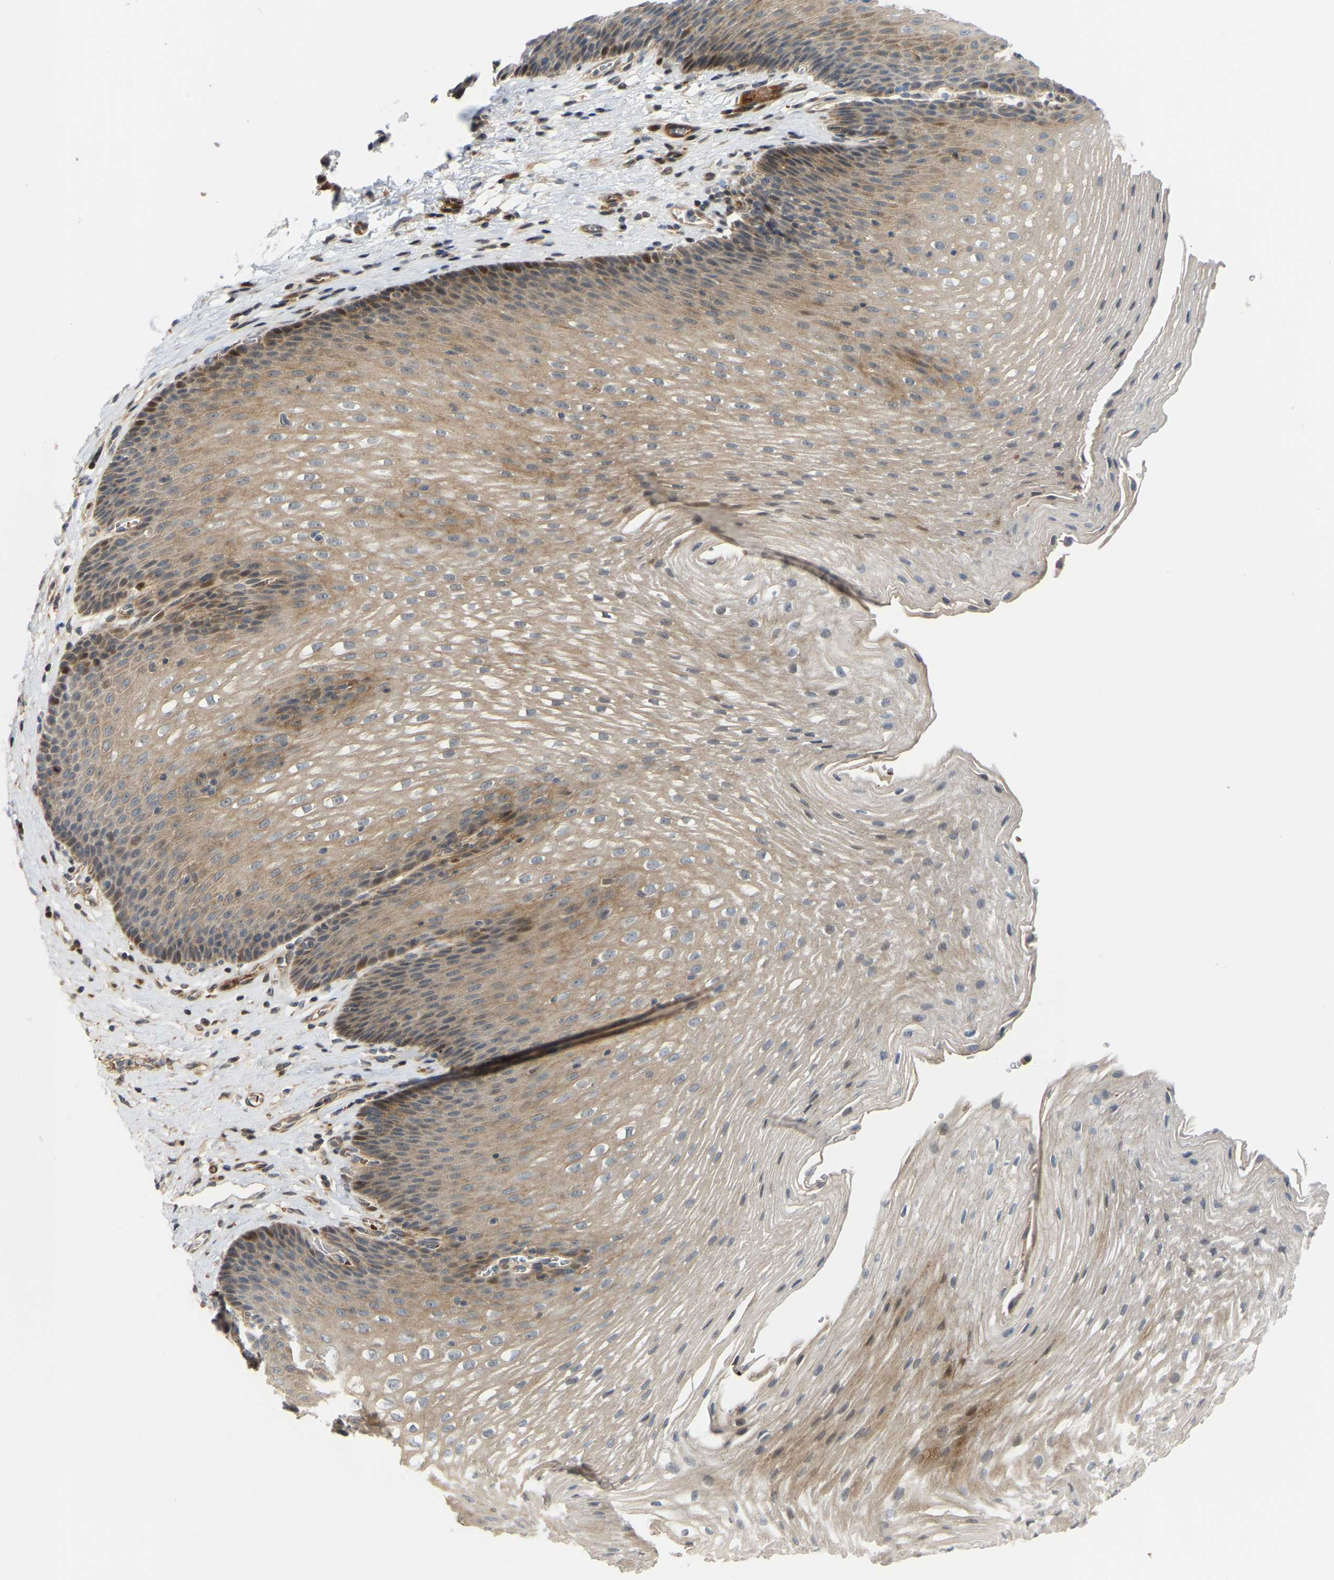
{"staining": {"intensity": "moderate", "quantity": ">75%", "location": "cytoplasmic/membranous,nuclear"}, "tissue": "esophagus", "cell_type": "Squamous epithelial cells", "image_type": "normal", "snomed": [{"axis": "morphology", "description": "Normal tissue, NOS"}, {"axis": "topography", "description": "Esophagus"}], "caption": "This photomicrograph demonstrates benign esophagus stained with immunohistochemistry (IHC) to label a protein in brown. The cytoplasmic/membranous,nuclear of squamous epithelial cells show moderate positivity for the protein. Nuclei are counter-stained blue.", "gene": "POGLUT2", "patient": {"sex": "male", "age": 48}}